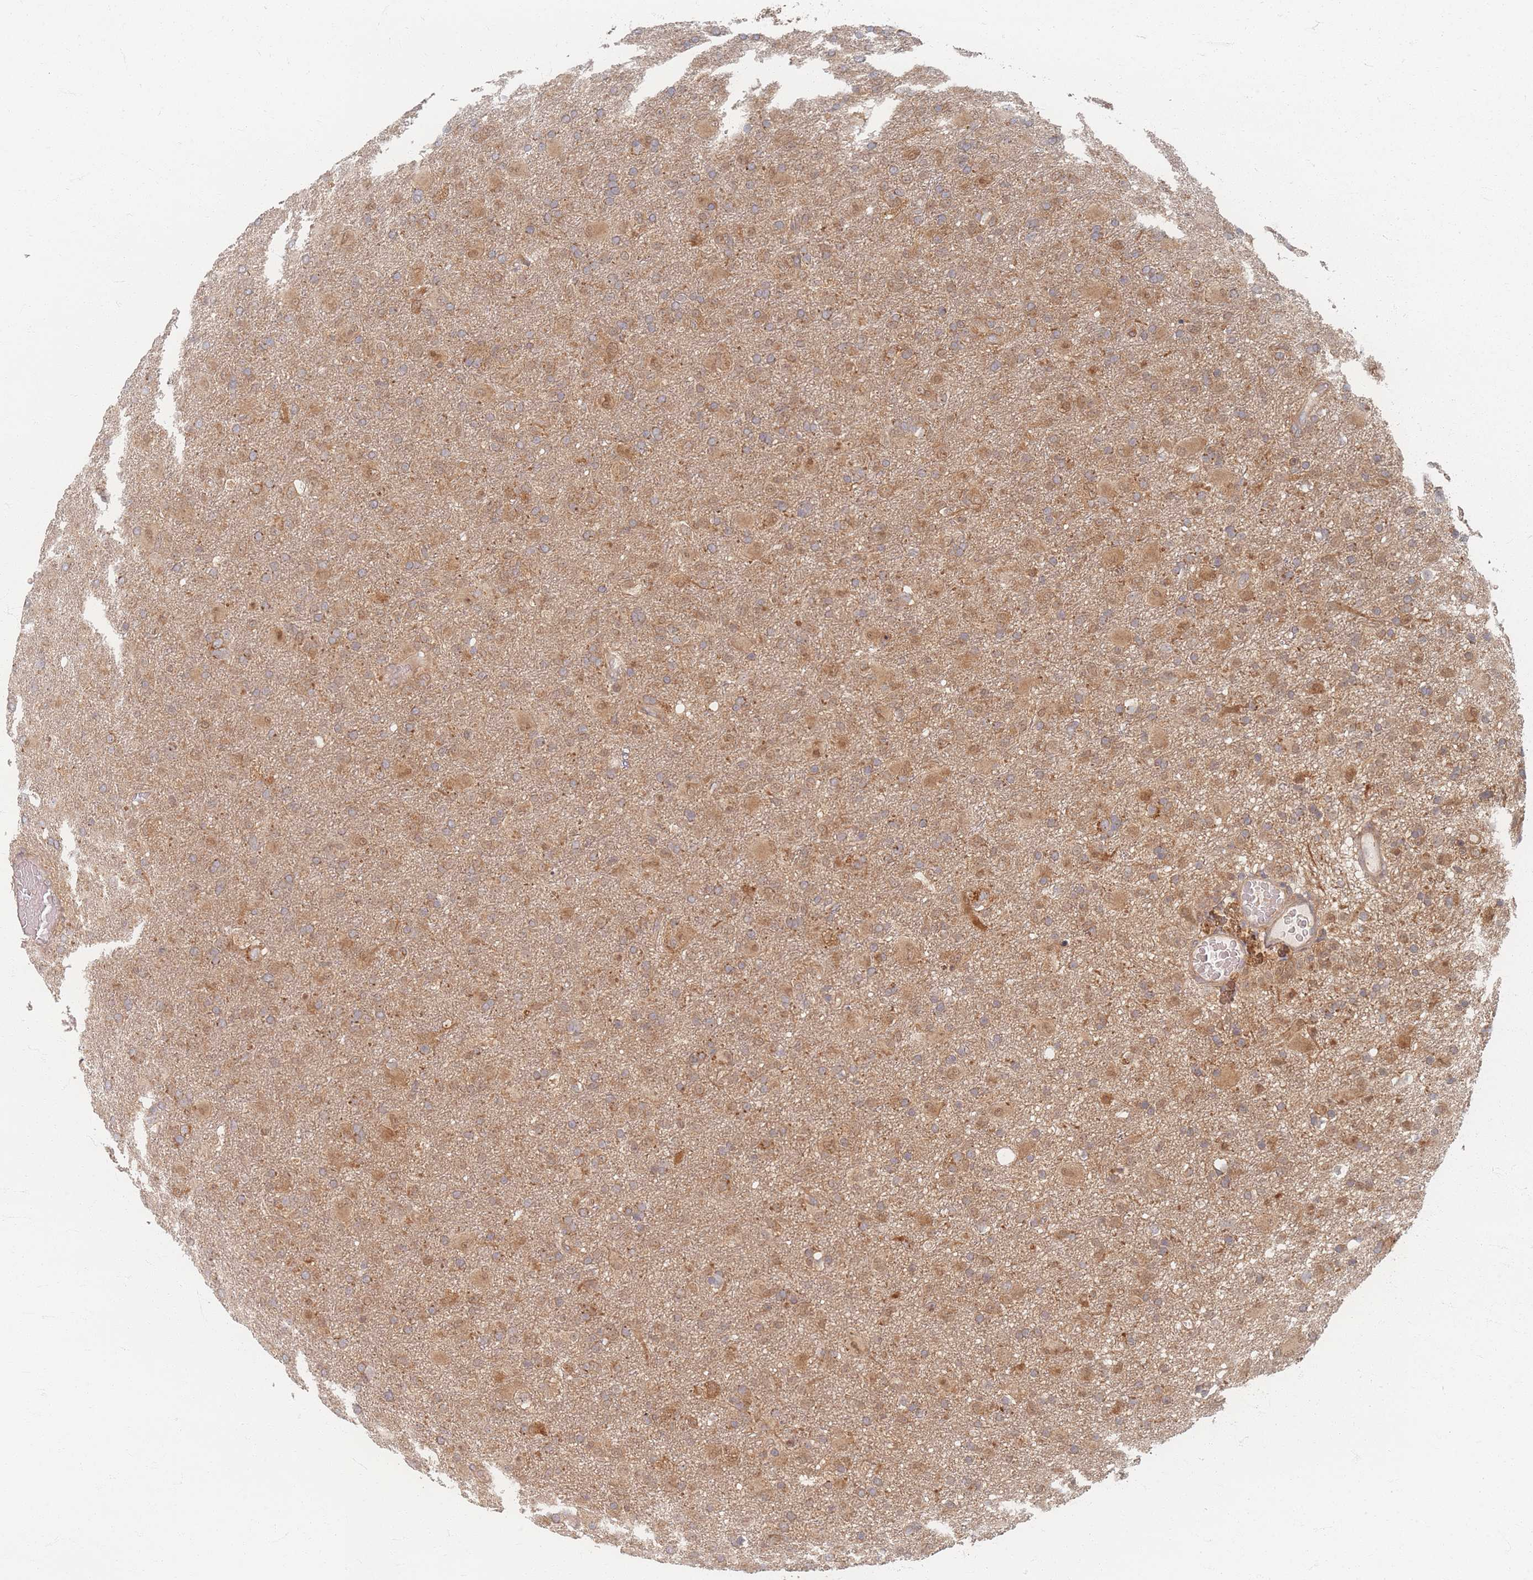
{"staining": {"intensity": "moderate", "quantity": "25%-75%", "location": "cytoplasmic/membranous"}, "tissue": "glioma", "cell_type": "Tumor cells", "image_type": "cancer", "snomed": [{"axis": "morphology", "description": "Glioma, malignant, Low grade"}, {"axis": "topography", "description": "Brain"}], "caption": "The photomicrograph displays staining of glioma, revealing moderate cytoplasmic/membranous protein positivity (brown color) within tumor cells.", "gene": "PSMD9", "patient": {"sex": "male", "age": 65}}